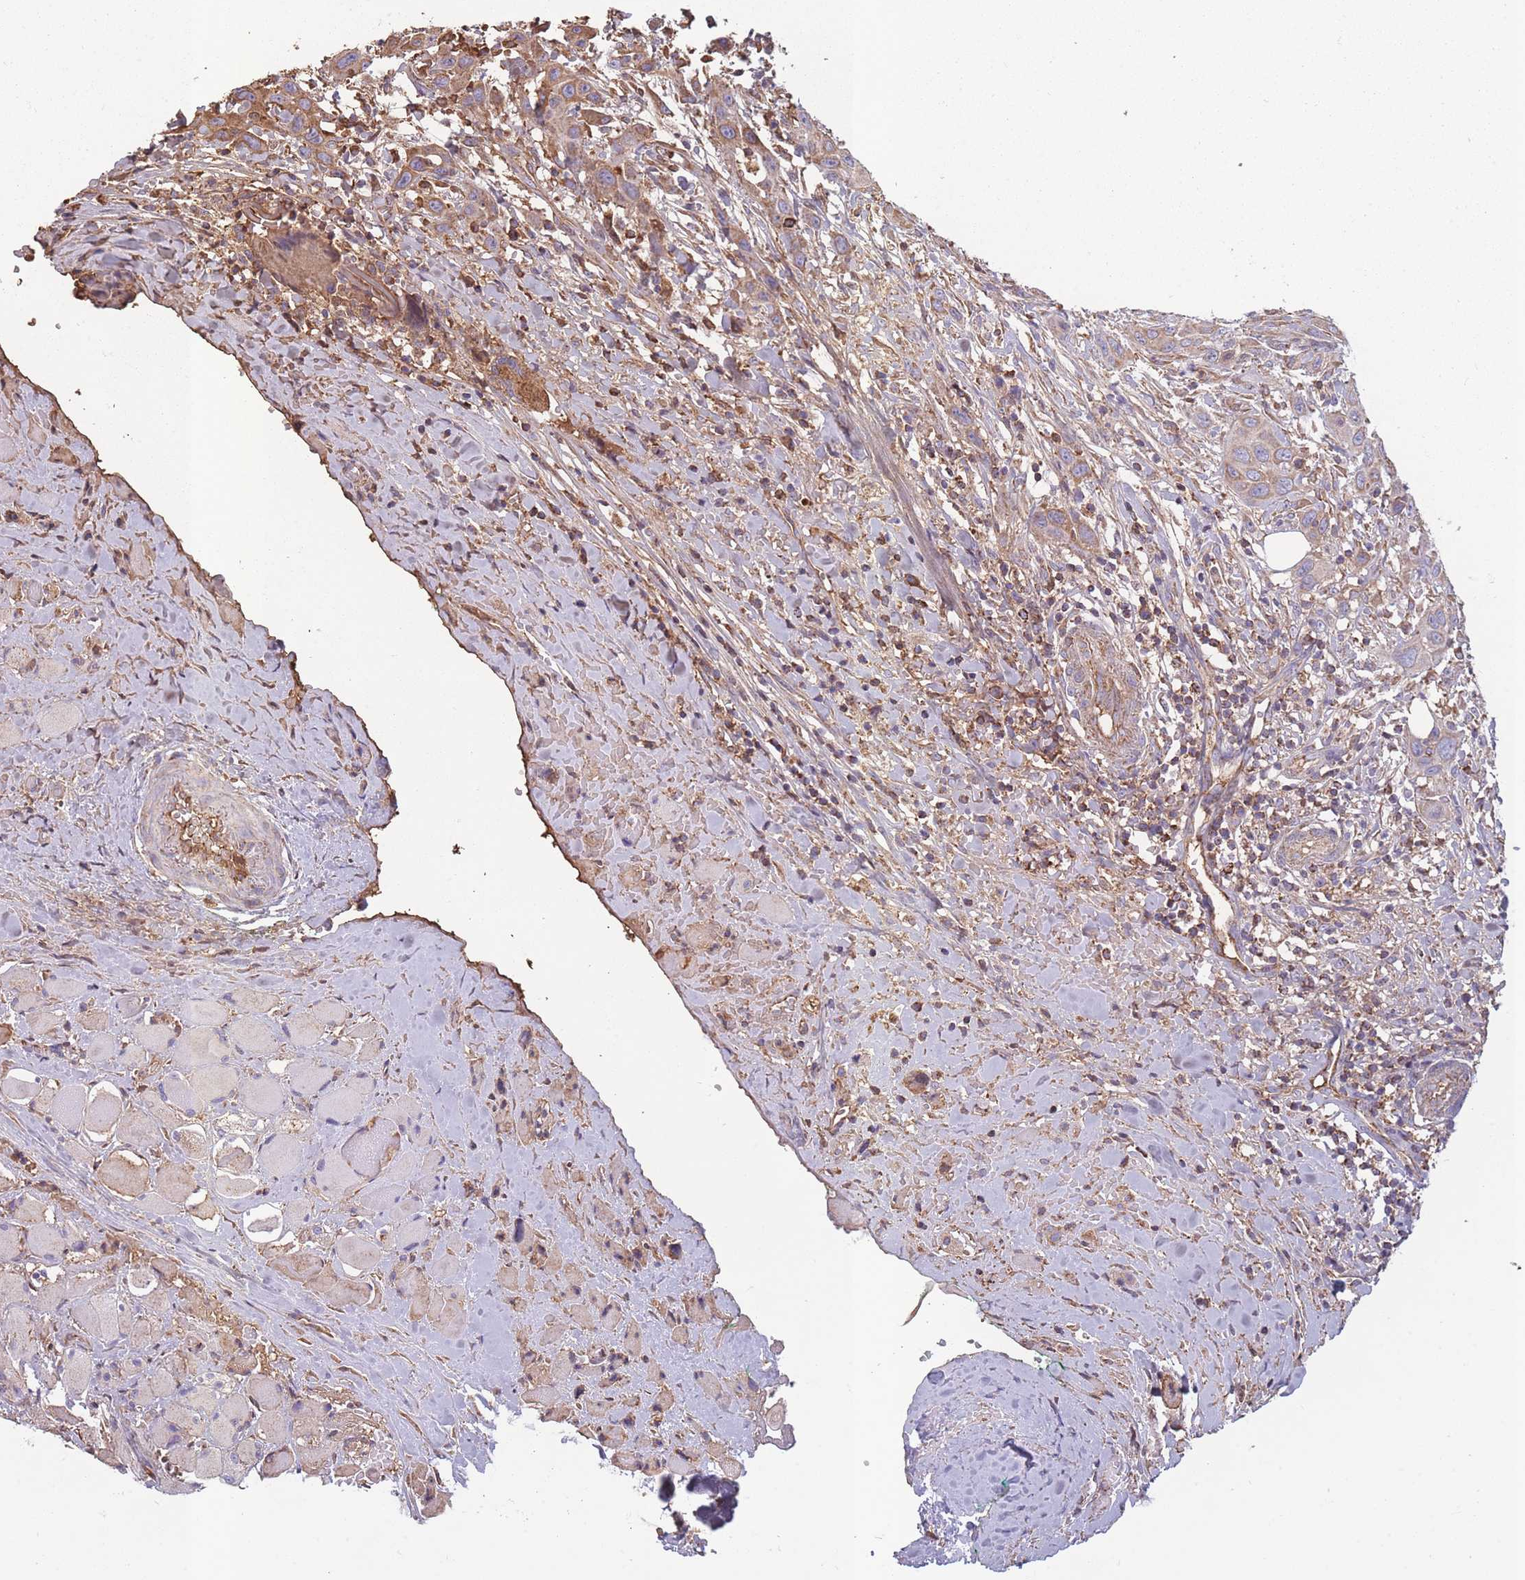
{"staining": {"intensity": "moderate", "quantity": "25%-75%", "location": "cytoplasmic/membranous"}, "tissue": "head and neck cancer", "cell_type": "Tumor cells", "image_type": "cancer", "snomed": [{"axis": "morphology", "description": "Squamous cell carcinoma, NOS"}, {"axis": "topography", "description": "Head-Neck"}], "caption": "Head and neck cancer stained with DAB (3,3'-diaminobenzidine) immunohistochemistry shows medium levels of moderate cytoplasmic/membranous staining in about 25%-75% of tumor cells. The protein is shown in brown color, while the nuclei are stained blue.", "gene": "KAT2A", "patient": {"sex": "male", "age": 81}}